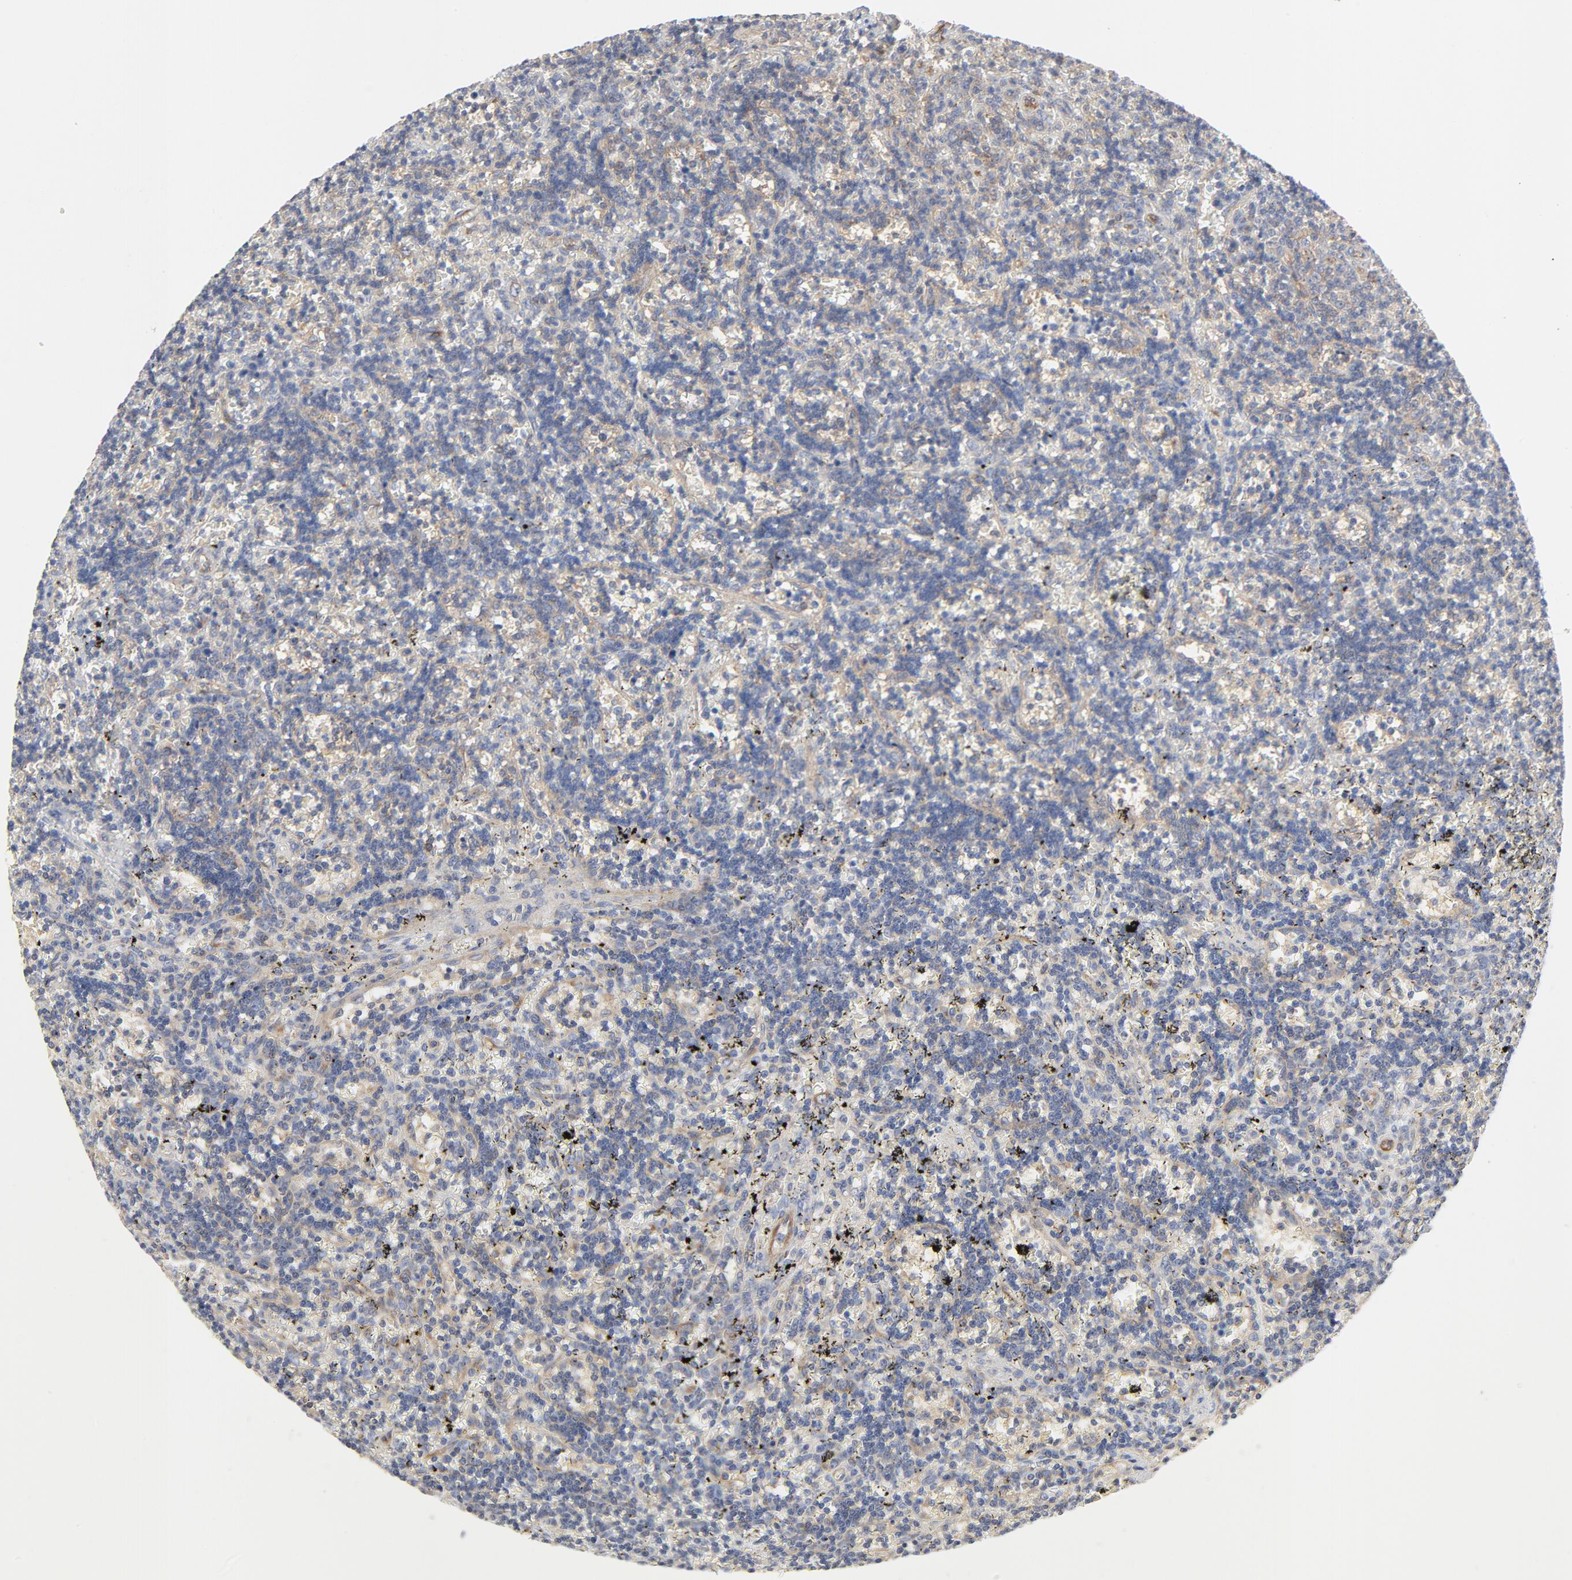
{"staining": {"intensity": "weak", "quantity": "<25%", "location": "cytoplasmic/membranous"}, "tissue": "lymphoma", "cell_type": "Tumor cells", "image_type": "cancer", "snomed": [{"axis": "morphology", "description": "Malignant lymphoma, non-Hodgkin's type, Low grade"}, {"axis": "topography", "description": "Spleen"}], "caption": "This is a image of immunohistochemistry (IHC) staining of malignant lymphoma, non-Hodgkin's type (low-grade), which shows no expression in tumor cells.", "gene": "RABEP1", "patient": {"sex": "male", "age": 60}}